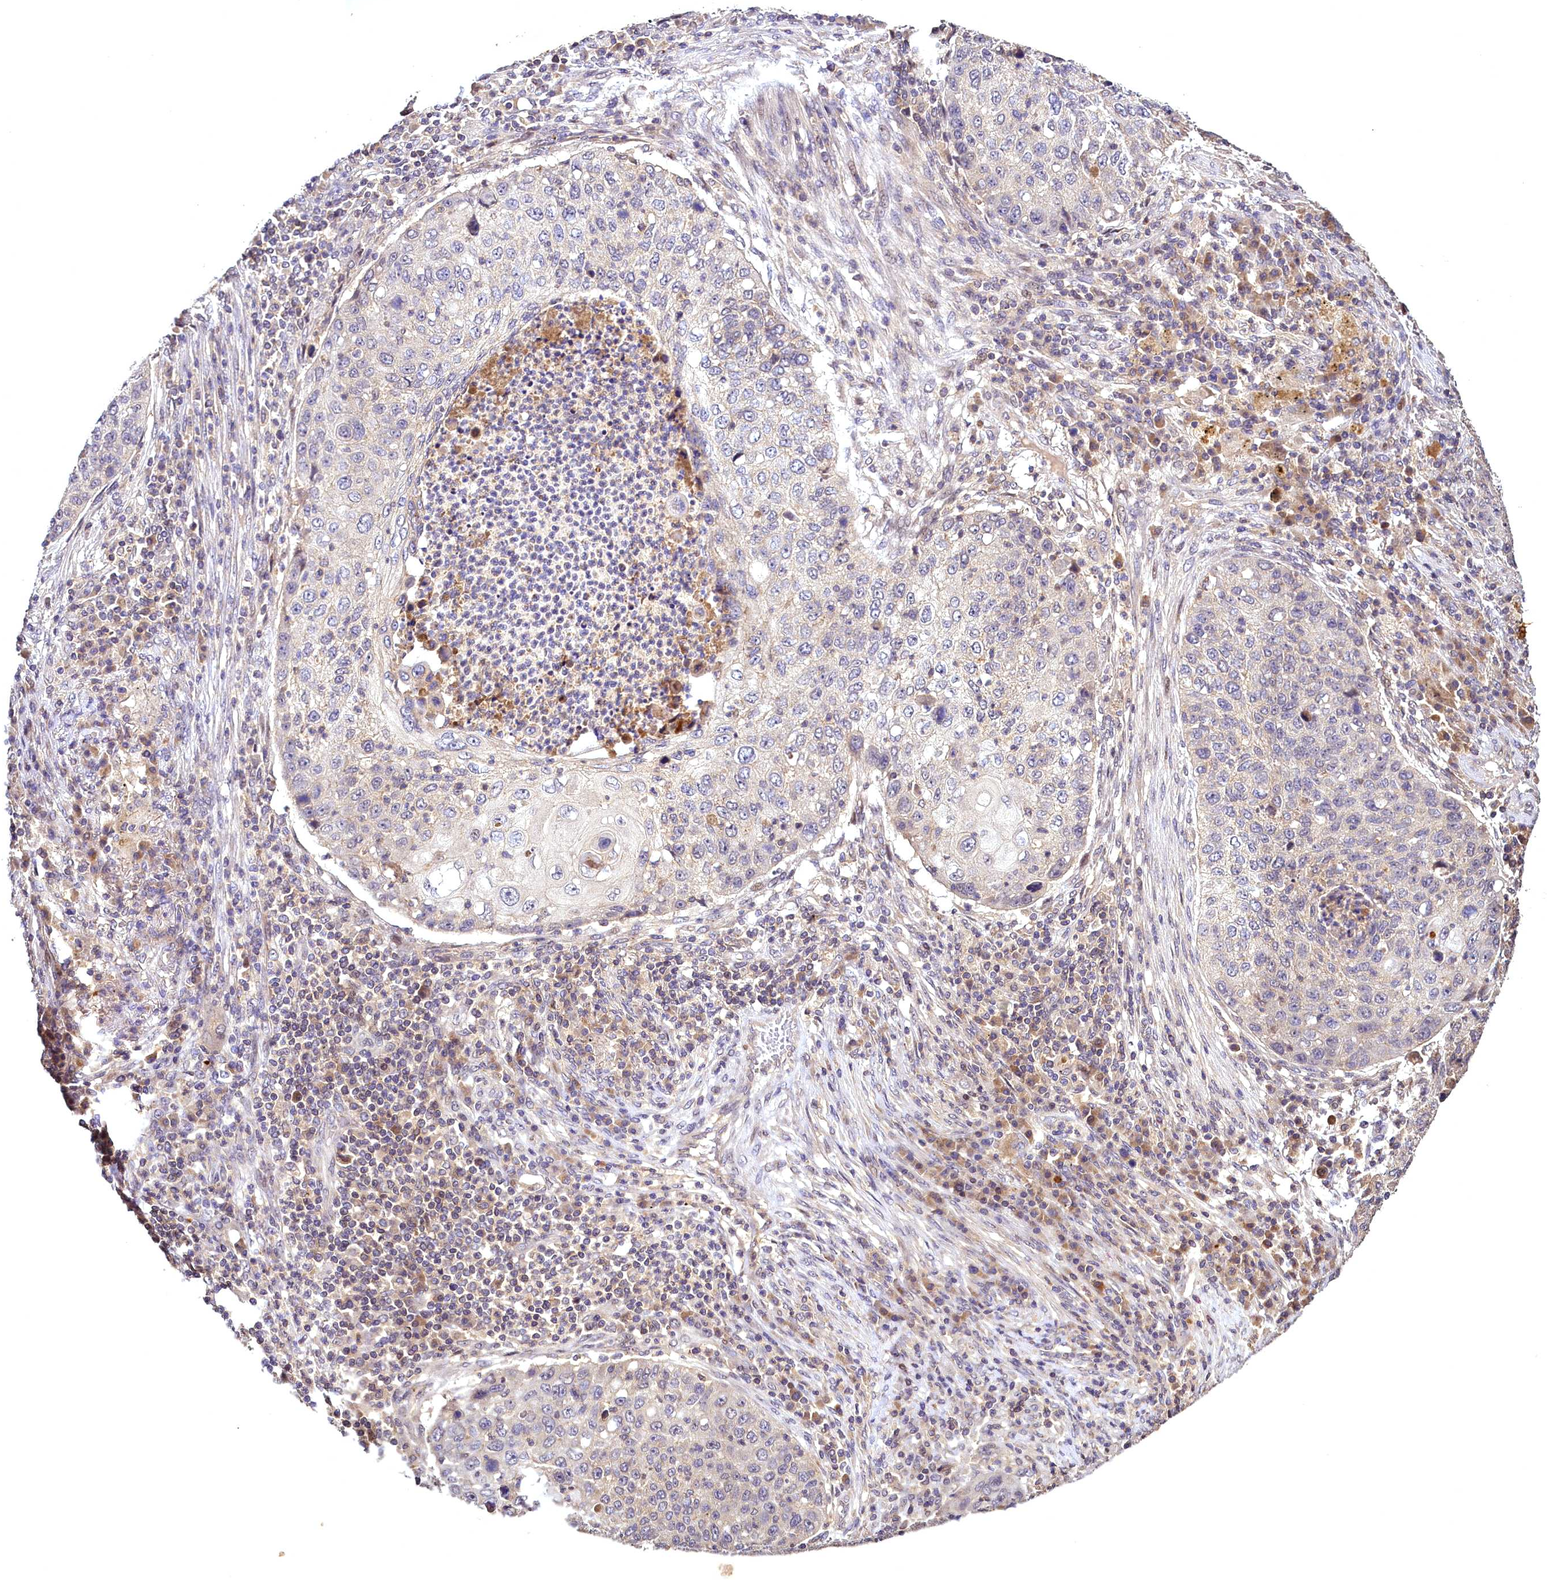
{"staining": {"intensity": "negative", "quantity": "none", "location": "none"}, "tissue": "lung cancer", "cell_type": "Tumor cells", "image_type": "cancer", "snomed": [{"axis": "morphology", "description": "Squamous cell carcinoma, NOS"}, {"axis": "topography", "description": "Lung"}], "caption": "Immunohistochemistry (IHC) of lung squamous cell carcinoma exhibits no staining in tumor cells.", "gene": "TMEM39A", "patient": {"sex": "female", "age": 63}}